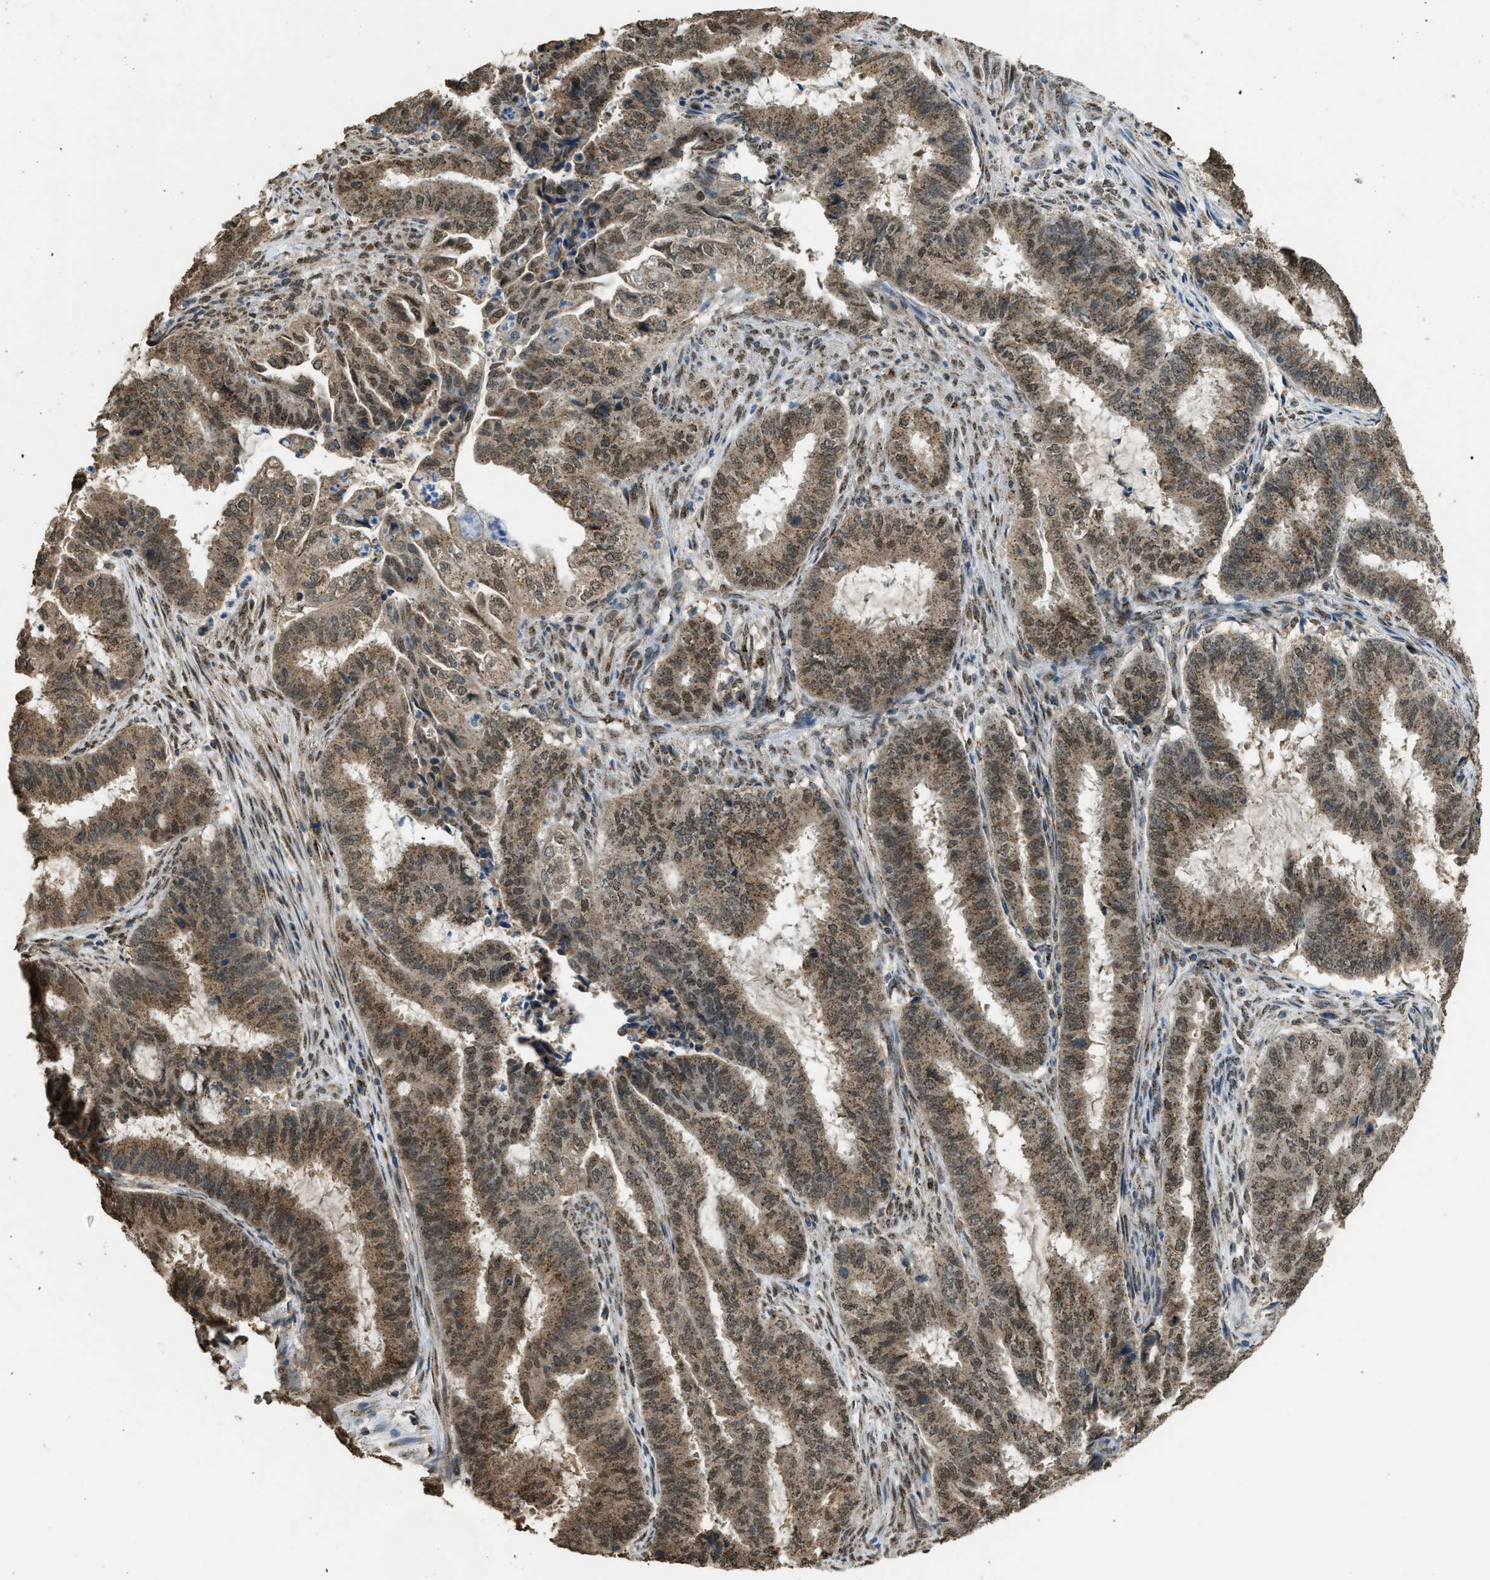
{"staining": {"intensity": "moderate", "quantity": ">75%", "location": "cytoplasmic/membranous,nuclear"}, "tissue": "endometrial cancer", "cell_type": "Tumor cells", "image_type": "cancer", "snomed": [{"axis": "morphology", "description": "Adenocarcinoma, NOS"}, {"axis": "topography", "description": "Endometrium"}], "caption": "Immunohistochemistry (IHC) of endometrial cancer displays medium levels of moderate cytoplasmic/membranous and nuclear expression in about >75% of tumor cells. (IHC, brightfield microscopy, high magnification).", "gene": "IPO7", "patient": {"sex": "female", "age": 51}}